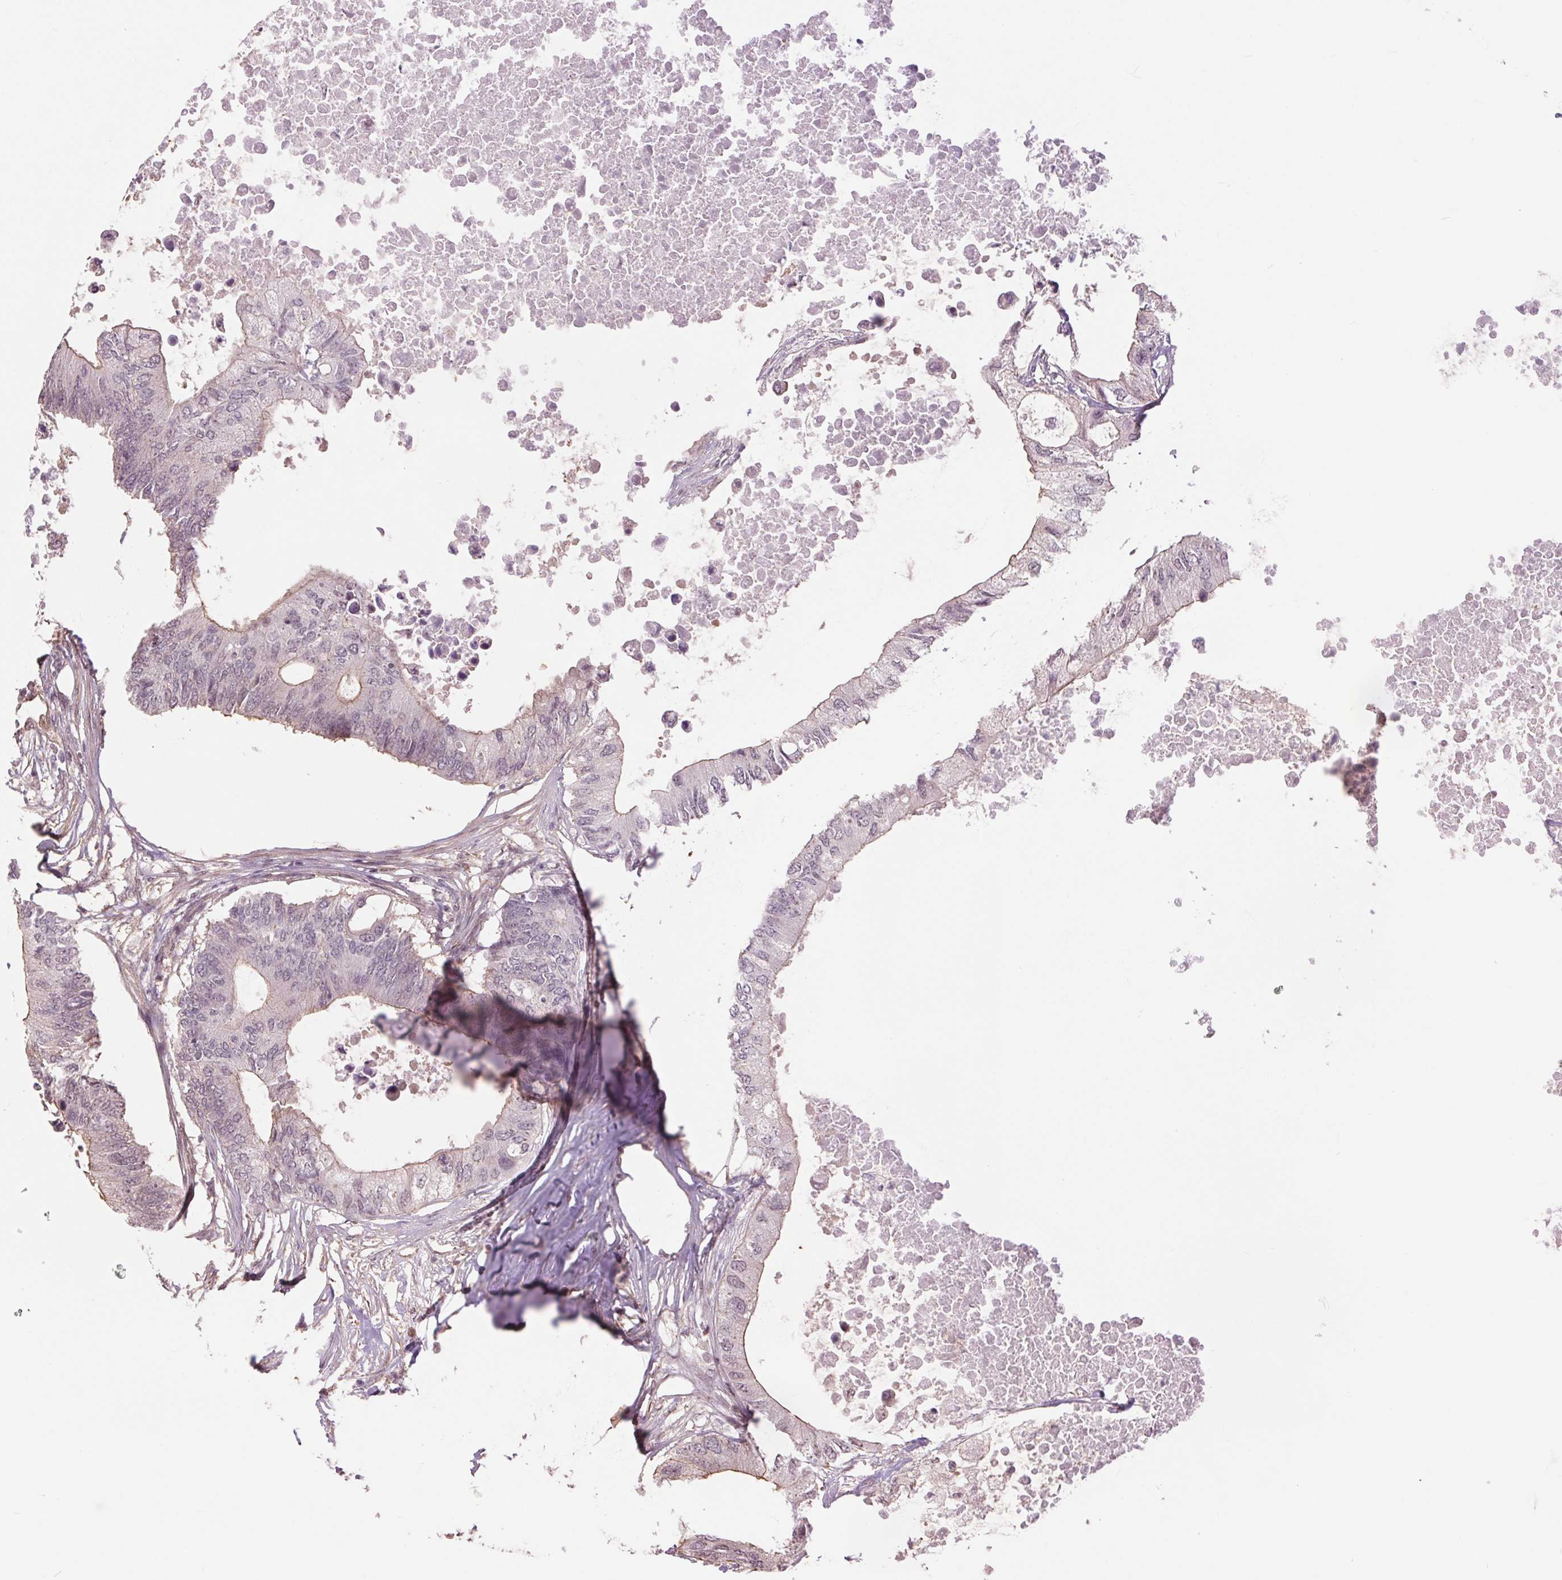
{"staining": {"intensity": "weak", "quantity": "<25%", "location": "cytoplasmic/membranous"}, "tissue": "colorectal cancer", "cell_type": "Tumor cells", "image_type": "cancer", "snomed": [{"axis": "morphology", "description": "Adenocarcinoma, NOS"}, {"axis": "topography", "description": "Colon"}], "caption": "Tumor cells show no significant expression in colorectal cancer (adenocarcinoma).", "gene": "PALM", "patient": {"sex": "male", "age": 71}}